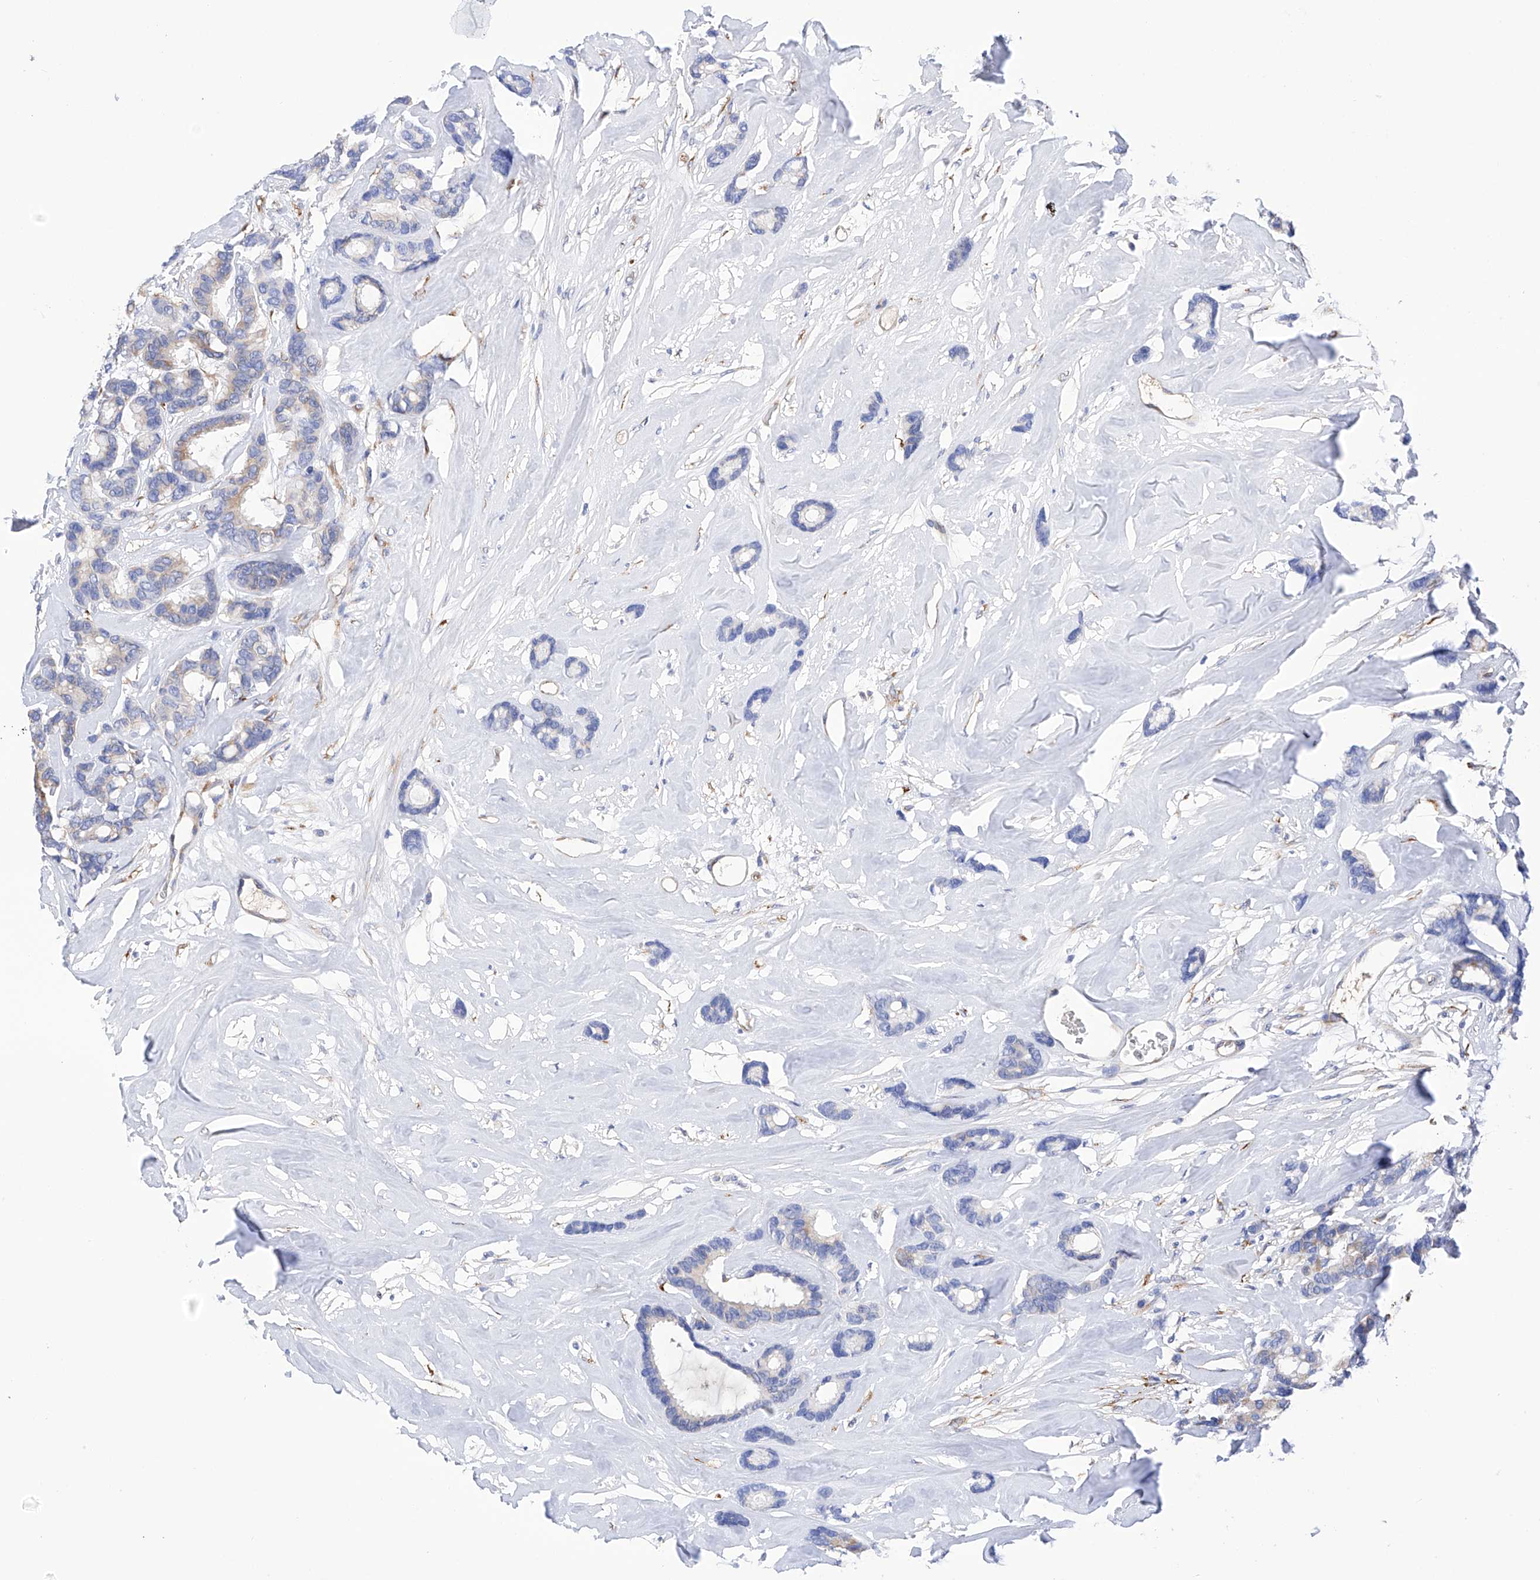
{"staining": {"intensity": "weak", "quantity": "<25%", "location": "cytoplasmic/membranous"}, "tissue": "breast cancer", "cell_type": "Tumor cells", "image_type": "cancer", "snomed": [{"axis": "morphology", "description": "Duct carcinoma"}, {"axis": "topography", "description": "Breast"}], "caption": "A high-resolution photomicrograph shows IHC staining of breast cancer (infiltrating ductal carcinoma), which demonstrates no significant staining in tumor cells.", "gene": "PDIA5", "patient": {"sex": "female", "age": 87}}